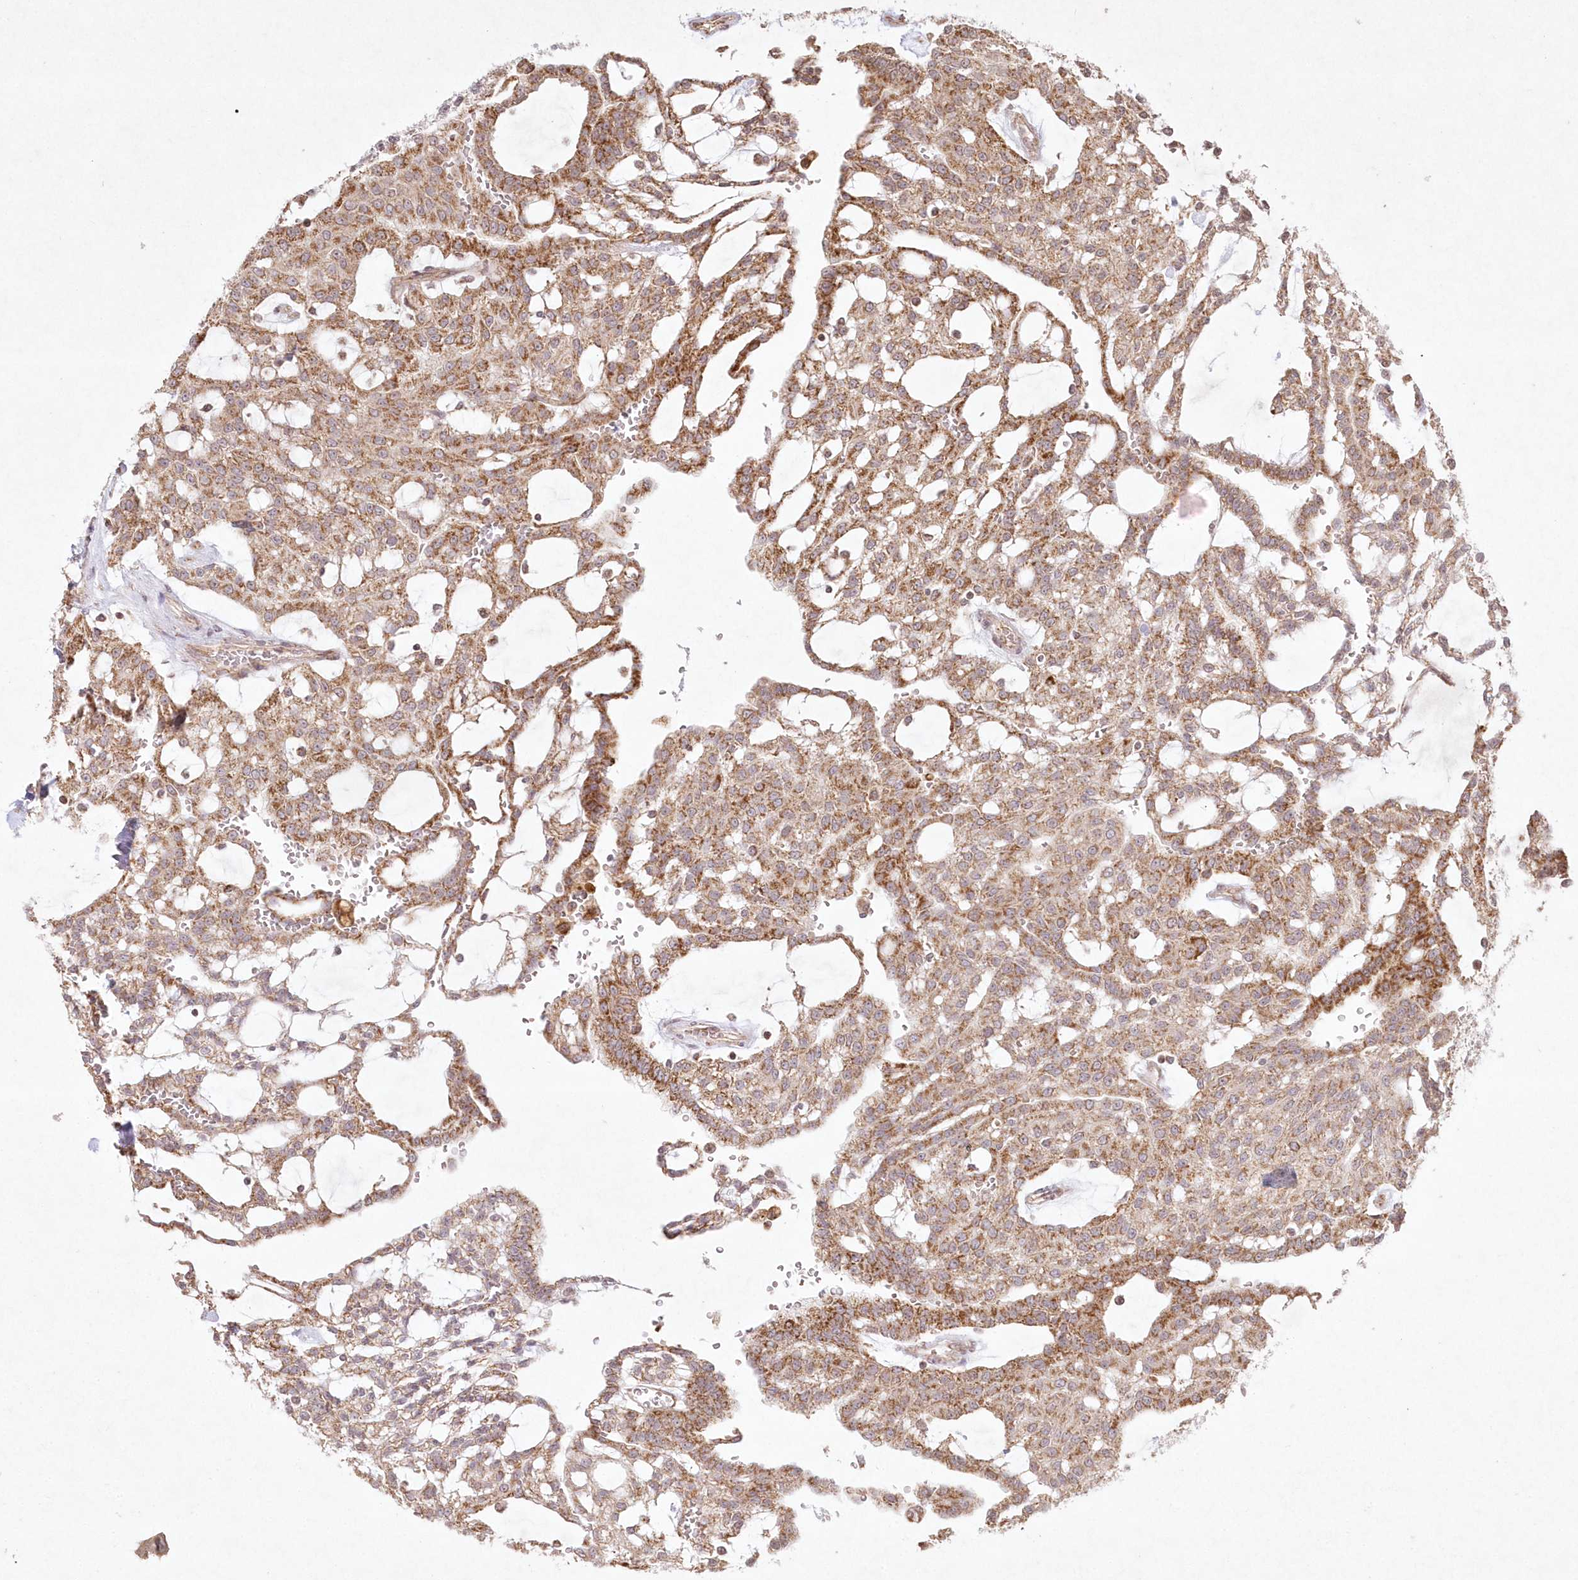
{"staining": {"intensity": "moderate", "quantity": ">75%", "location": "cytoplasmic/membranous"}, "tissue": "renal cancer", "cell_type": "Tumor cells", "image_type": "cancer", "snomed": [{"axis": "morphology", "description": "Adenocarcinoma, NOS"}, {"axis": "topography", "description": "Kidney"}], "caption": "There is medium levels of moderate cytoplasmic/membranous positivity in tumor cells of renal adenocarcinoma, as demonstrated by immunohistochemical staining (brown color).", "gene": "LRPPRC", "patient": {"sex": "male", "age": 63}}